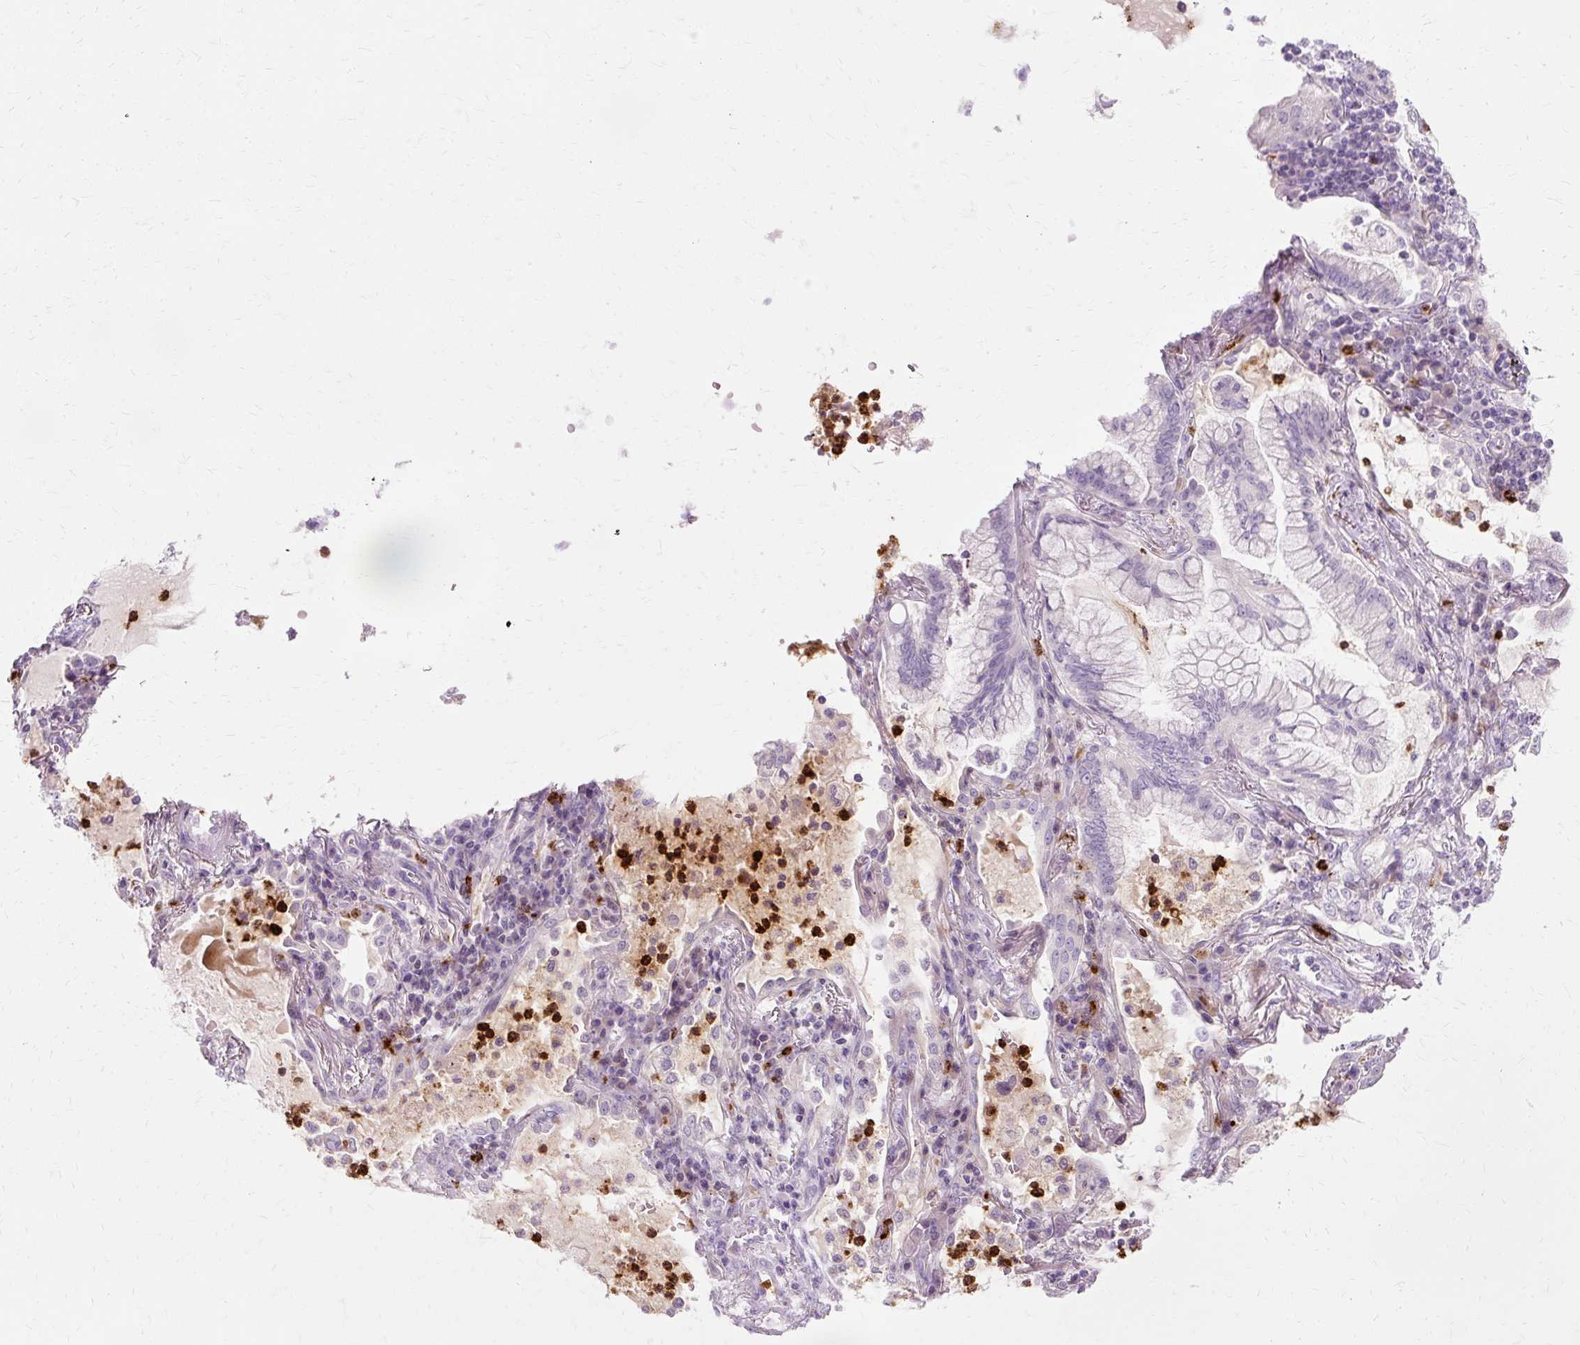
{"staining": {"intensity": "negative", "quantity": "none", "location": "none"}, "tissue": "lung cancer", "cell_type": "Tumor cells", "image_type": "cancer", "snomed": [{"axis": "morphology", "description": "Adenocarcinoma, NOS"}, {"axis": "topography", "description": "Lung"}], "caption": "IHC photomicrograph of adenocarcinoma (lung) stained for a protein (brown), which displays no positivity in tumor cells.", "gene": "DEFA1", "patient": {"sex": "female", "age": 70}}